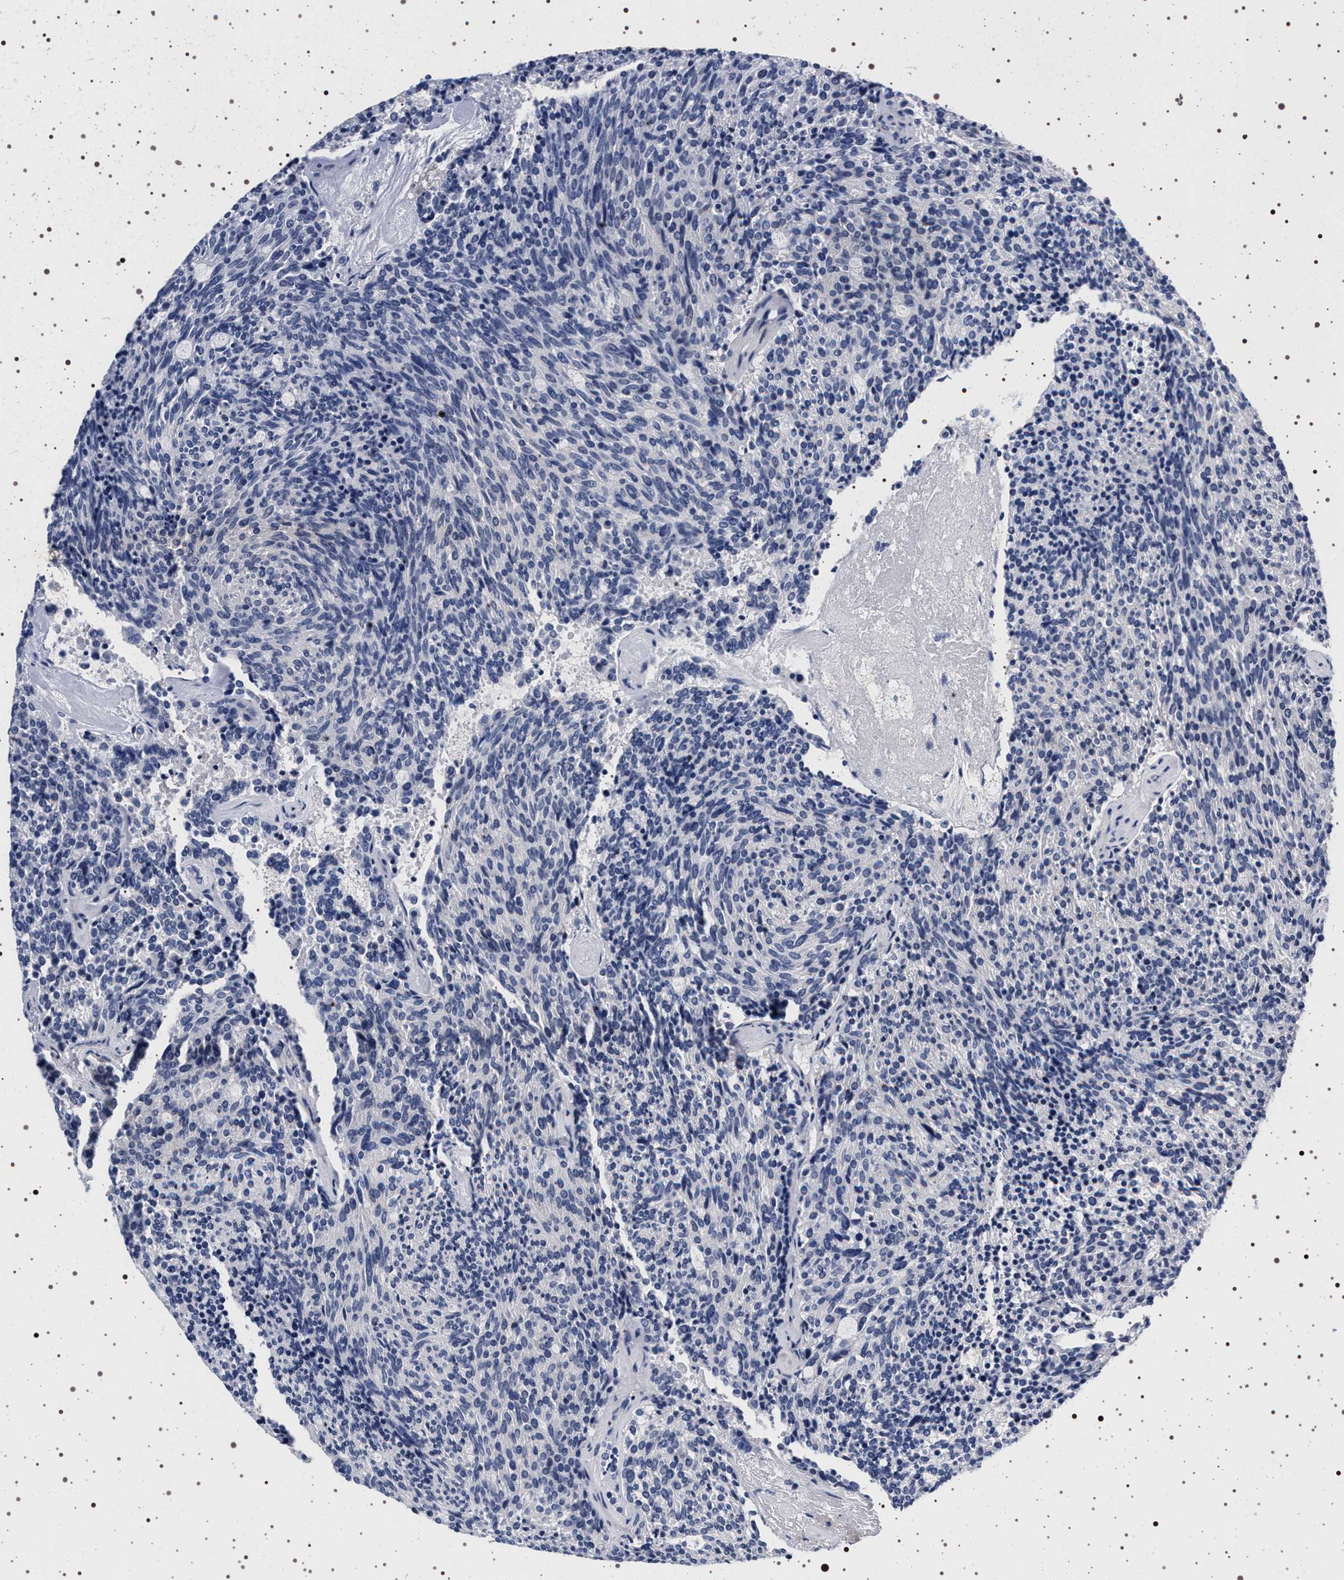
{"staining": {"intensity": "negative", "quantity": "none", "location": "none"}, "tissue": "carcinoid", "cell_type": "Tumor cells", "image_type": "cancer", "snomed": [{"axis": "morphology", "description": "Carcinoid, malignant, NOS"}, {"axis": "topography", "description": "Pancreas"}], "caption": "High magnification brightfield microscopy of malignant carcinoid stained with DAB (3,3'-diaminobenzidine) (brown) and counterstained with hematoxylin (blue): tumor cells show no significant staining. The staining is performed using DAB brown chromogen with nuclei counter-stained in using hematoxylin.", "gene": "MAPK10", "patient": {"sex": "female", "age": 54}}